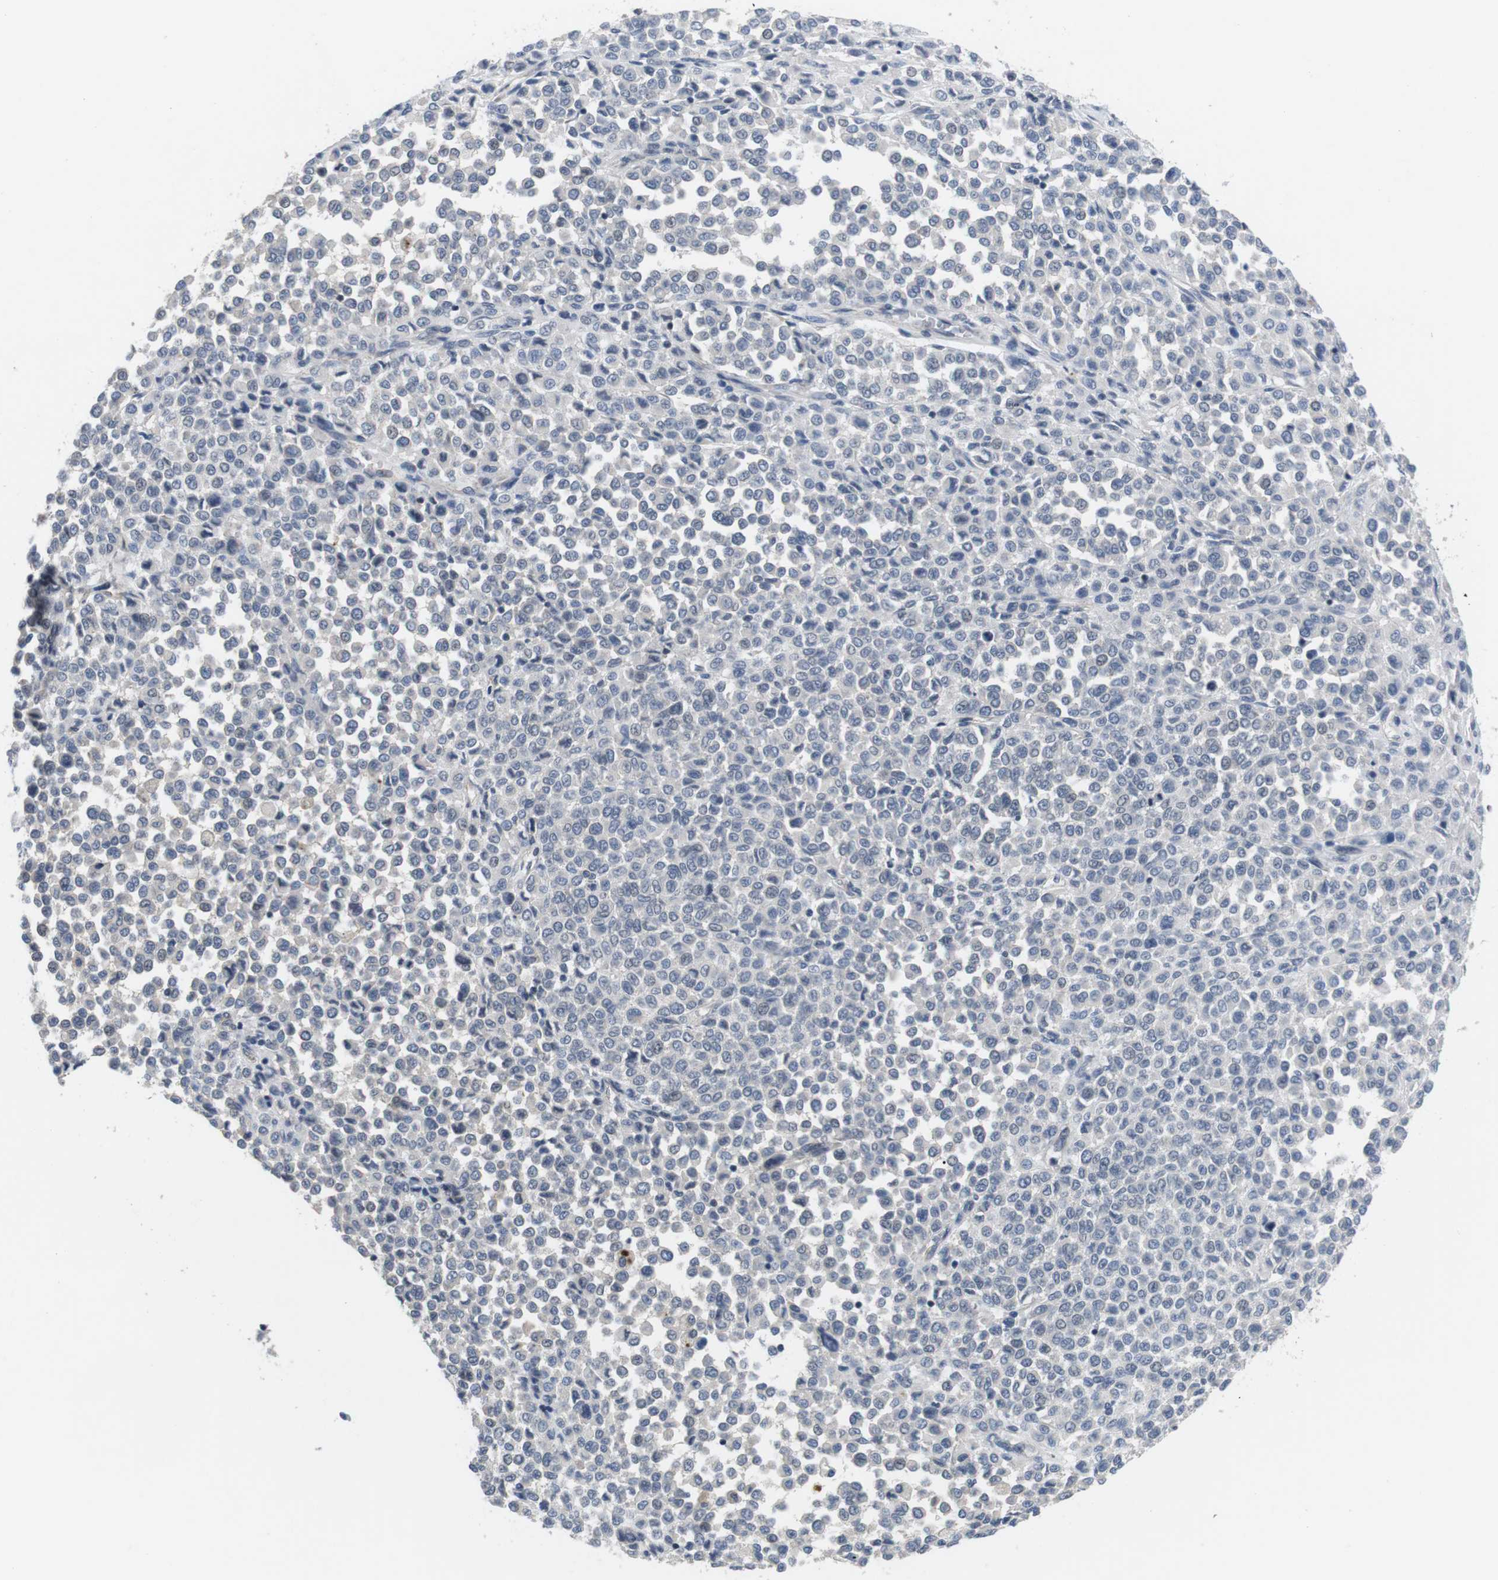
{"staining": {"intensity": "negative", "quantity": "none", "location": "none"}, "tissue": "melanoma", "cell_type": "Tumor cells", "image_type": "cancer", "snomed": [{"axis": "morphology", "description": "Malignant melanoma, Metastatic site"}, {"axis": "topography", "description": "Pancreas"}], "caption": "Immunohistochemistry (IHC) of human malignant melanoma (metastatic site) reveals no expression in tumor cells.", "gene": "NECTIN1", "patient": {"sex": "female", "age": 30}}